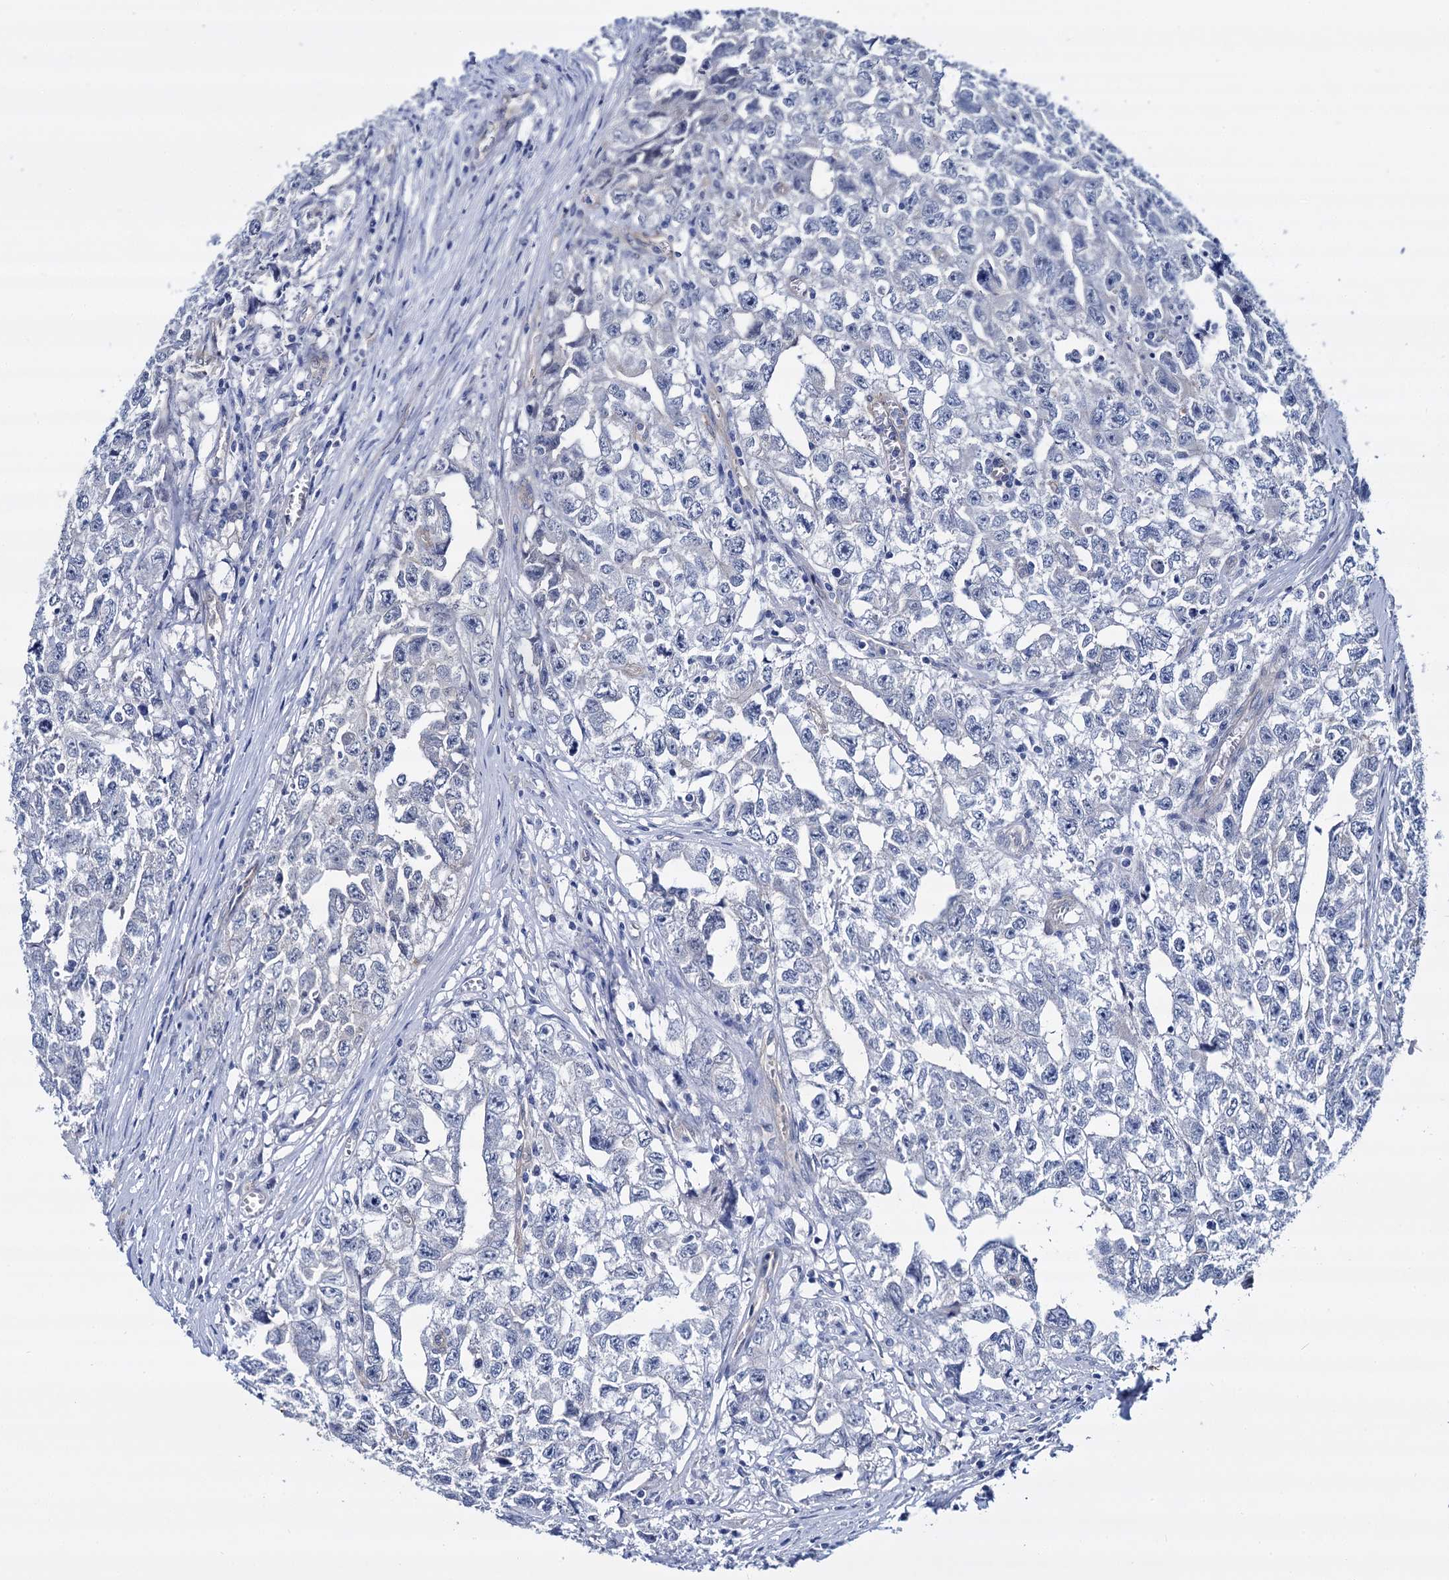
{"staining": {"intensity": "negative", "quantity": "none", "location": "none"}, "tissue": "testis cancer", "cell_type": "Tumor cells", "image_type": "cancer", "snomed": [{"axis": "morphology", "description": "Seminoma, NOS"}, {"axis": "morphology", "description": "Carcinoma, Embryonal, NOS"}, {"axis": "topography", "description": "Testis"}], "caption": "This is an IHC image of human testis cancer. There is no positivity in tumor cells.", "gene": "STXBP1", "patient": {"sex": "male", "age": 43}}